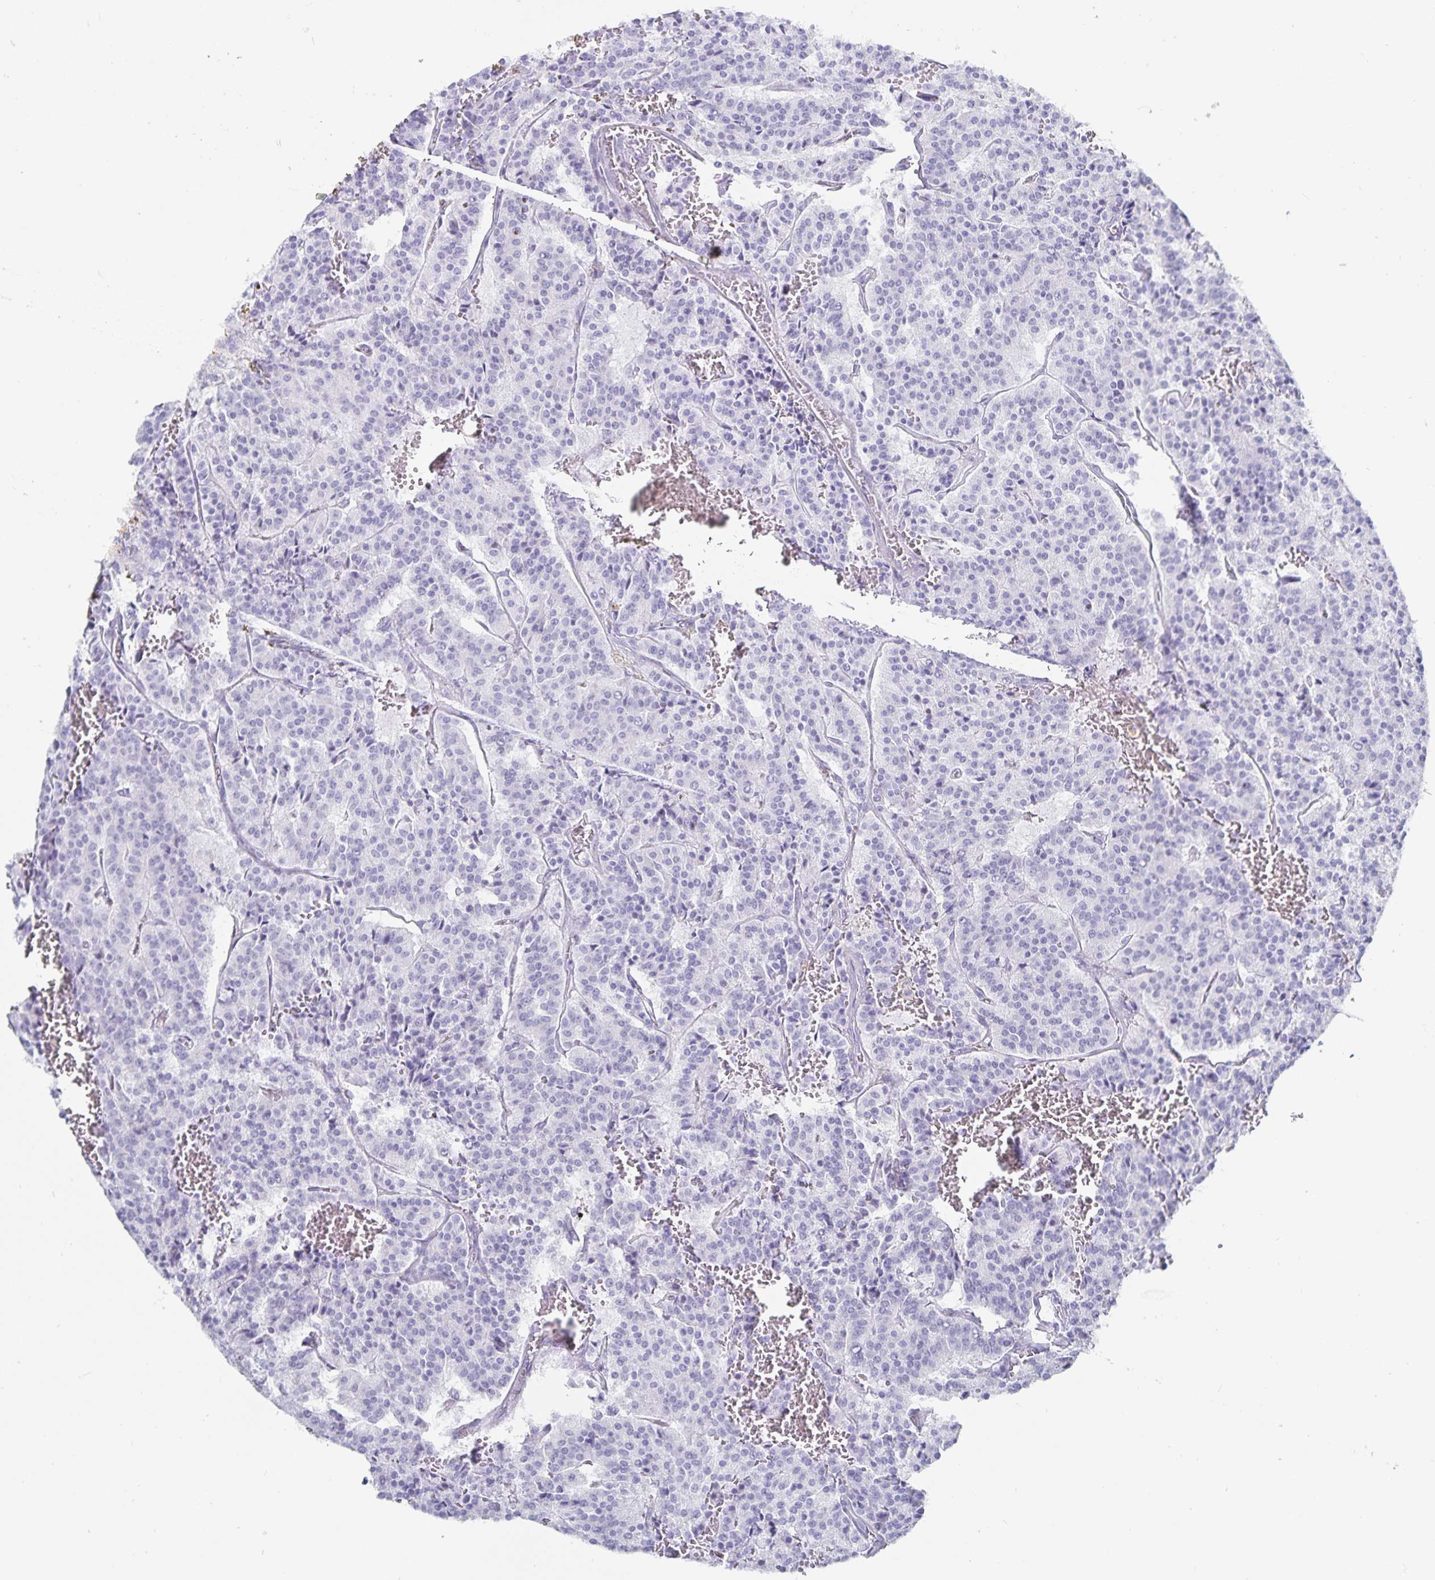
{"staining": {"intensity": "negative", "quantity": "none", "location": "none"}, "tissue": "carcinoid", "cell_type": "Tumor cells", "image_type": "cancer", "snomed": [{"axis": "morphology", "description": "Carcinoid, malignant, NOS"}, {"axis": "topography", "description": "Lung"}], "caption": "Immunohistochemistry photomicrograph of human carcinoid (malignant) stained for a protein (brown), which exhibits no expression in tumor cells.", "gene": "C19orf73", "patient": {"sex": "male", "age": 70}}